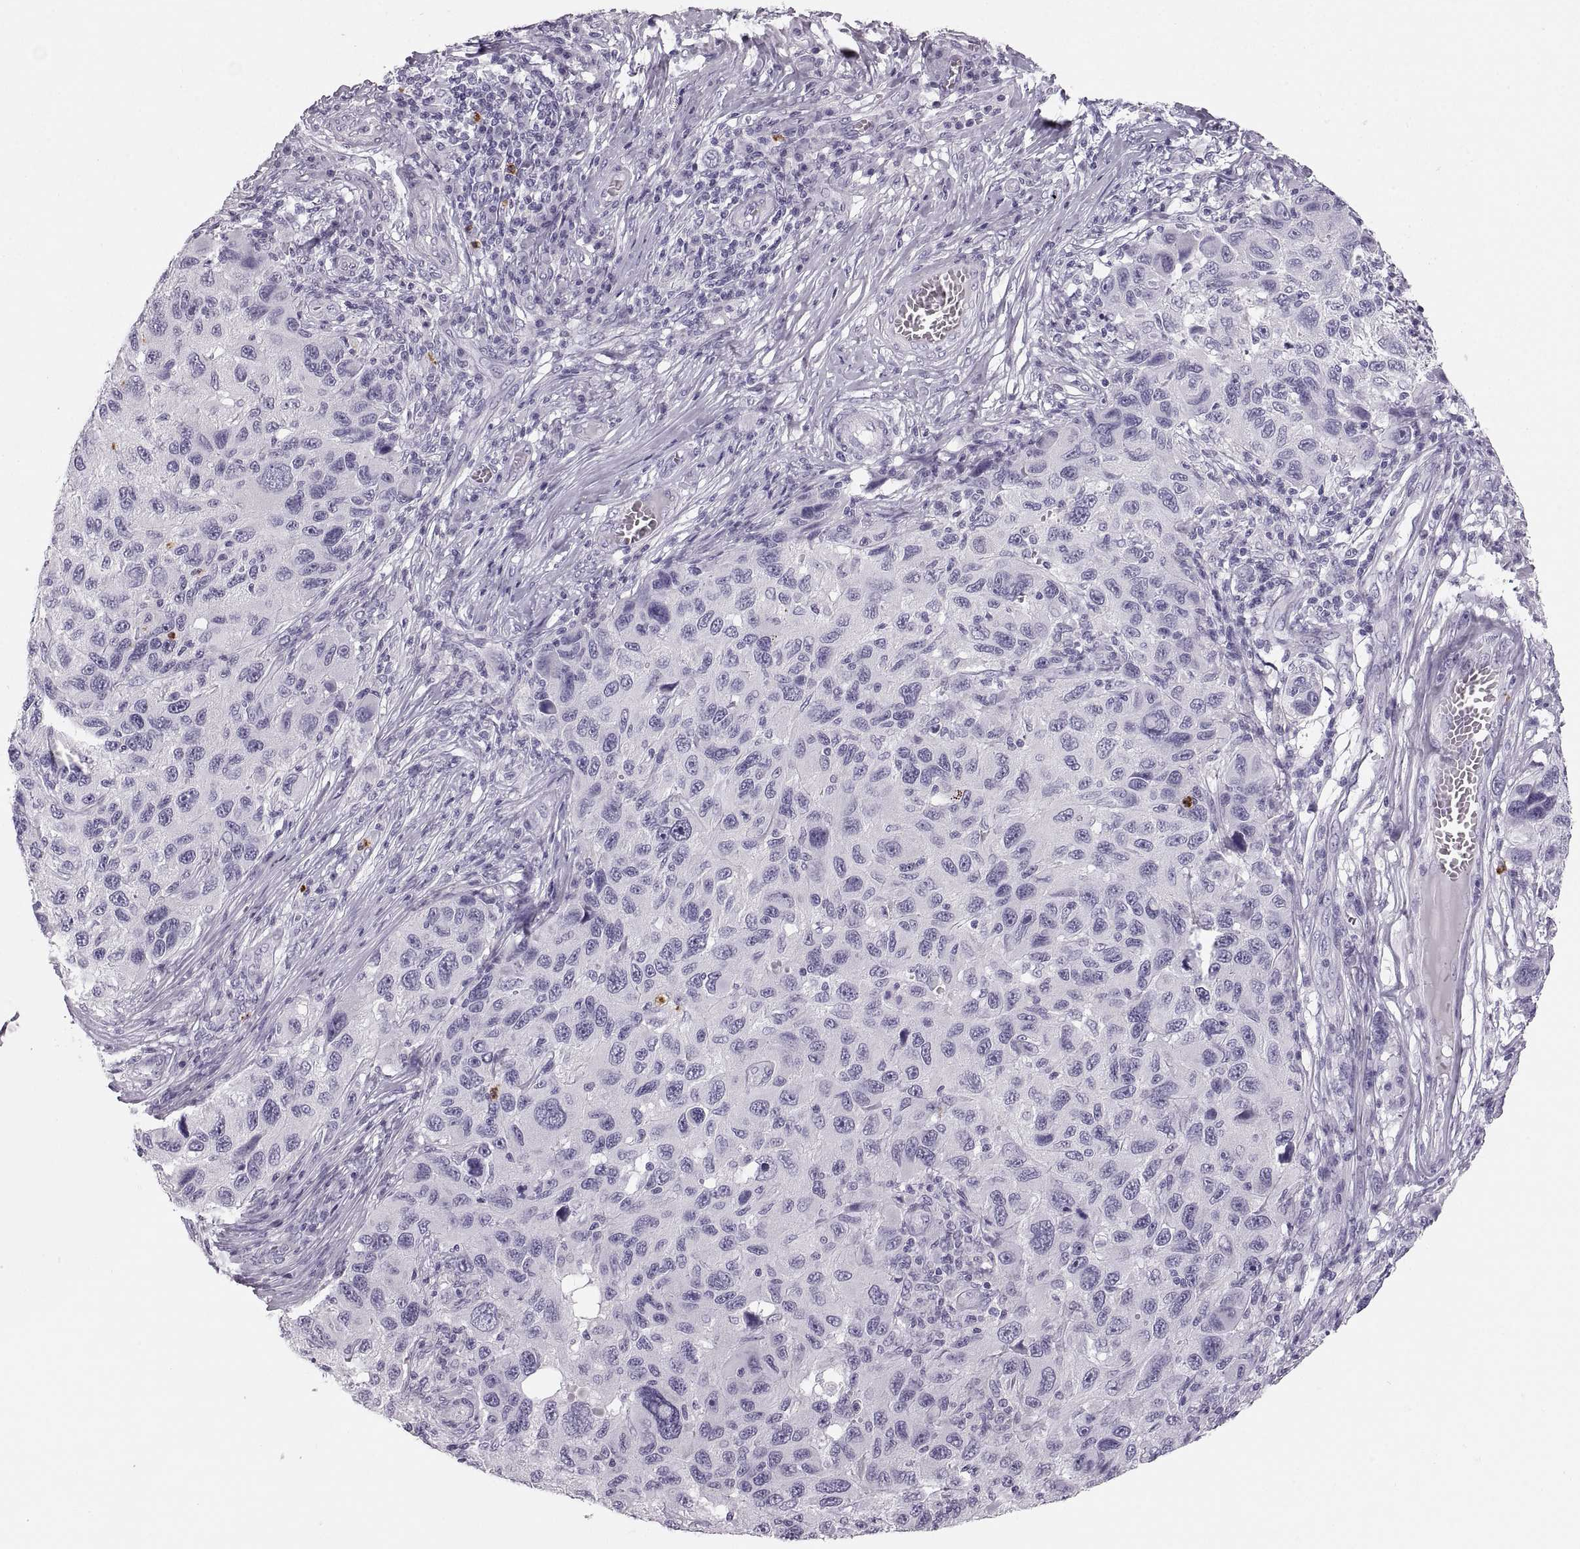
{"staining": {"intensity": "negative", "quantity": "none", "location": "none"}, "tissue": "melanoma", "cell_type": "Tumor cells", "image_type": "cancer", "snomed": [{"axis": "morphology", "description": "Malignant melanoma, NOS"}, {"axis": "topography", "description": "Skin"}], "caption": "Immunohistochemistry (IHC) of malignant melanoma exhibits no staining in tumor cells.", "gene": "MILR1", "patient": {"sex": "male", "age": 53}}